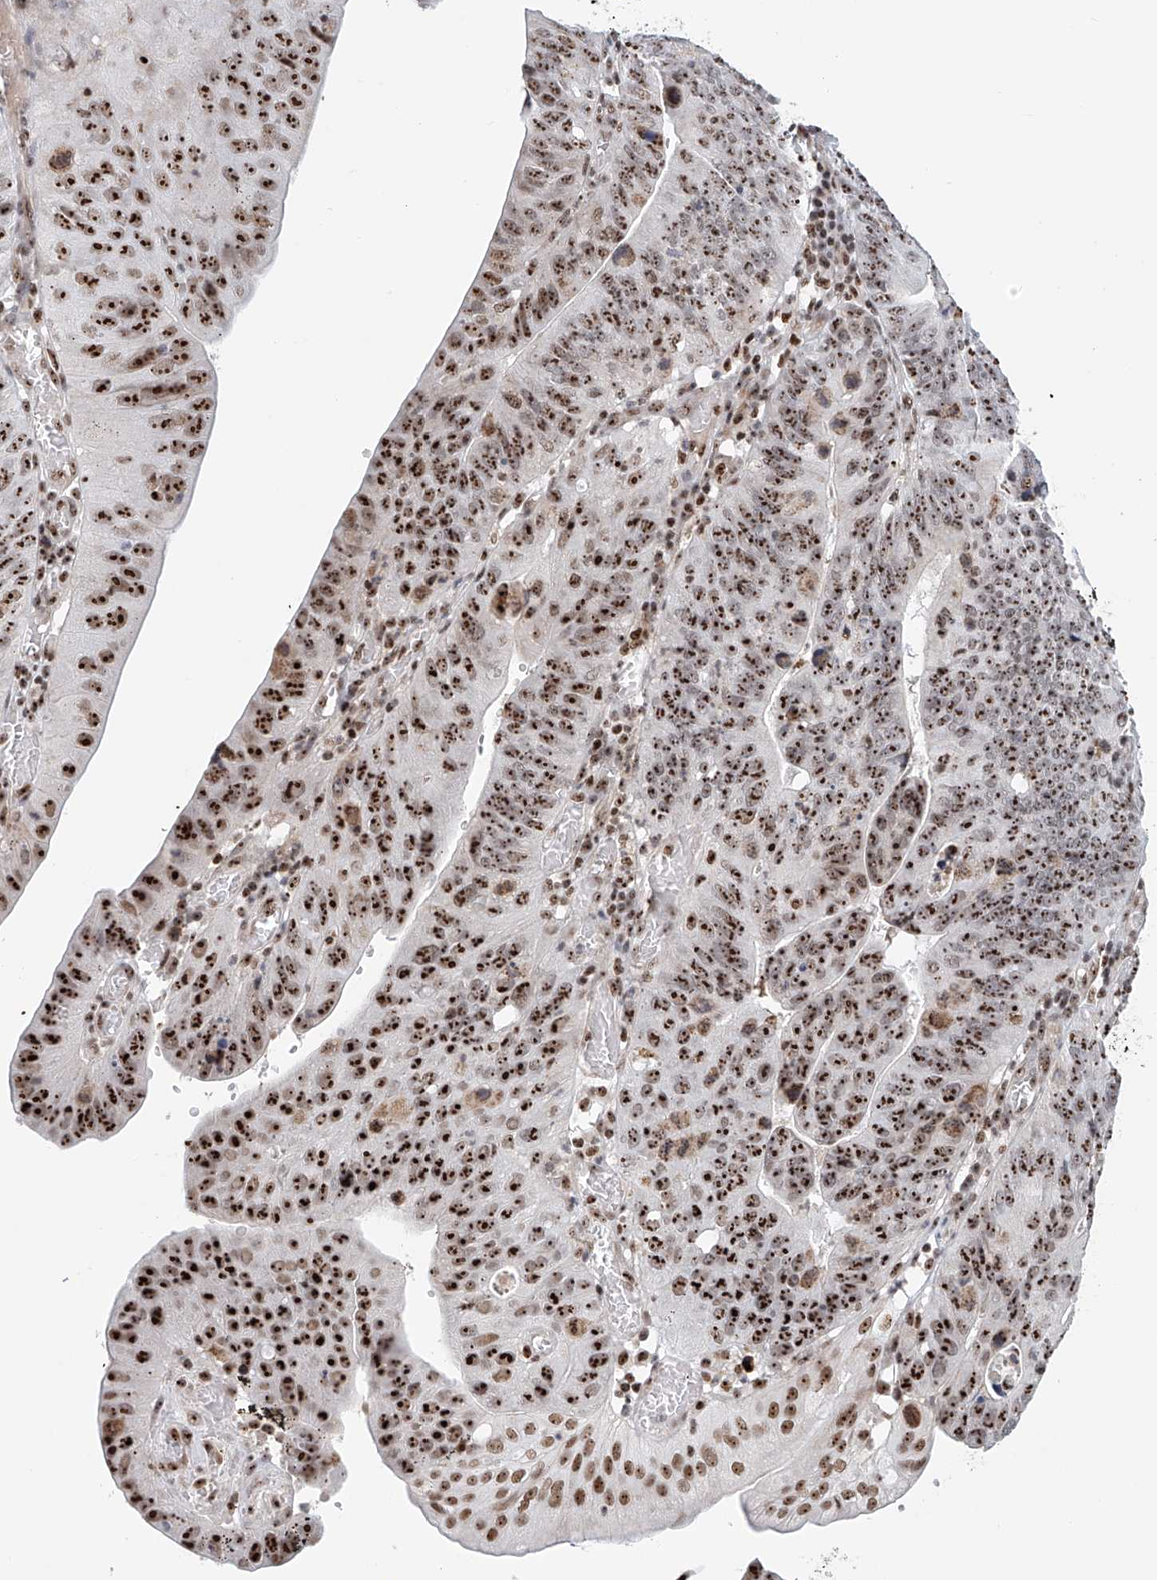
{"staining": {"intensity": "strong", "quantity": ">75%", "location": "nuclear"}, "tissue": "stomach cancer", "cell_type": "Tumor cells", "image_type": "cancer", "snomed": [{"axis": "morphology", "description": "Adenocarcinoma, NOS"}, {"axis": "topography", "description": "Stomach"}], "caption": "Strong nuclear staining for a protein is present in approximately >75% of tumor cells of stomach cancer (adenocarcinoma) using immunohistochemistry (IHC).", "gene": "PRUNE2", "patient": {"sex": "female", "age": 59}}